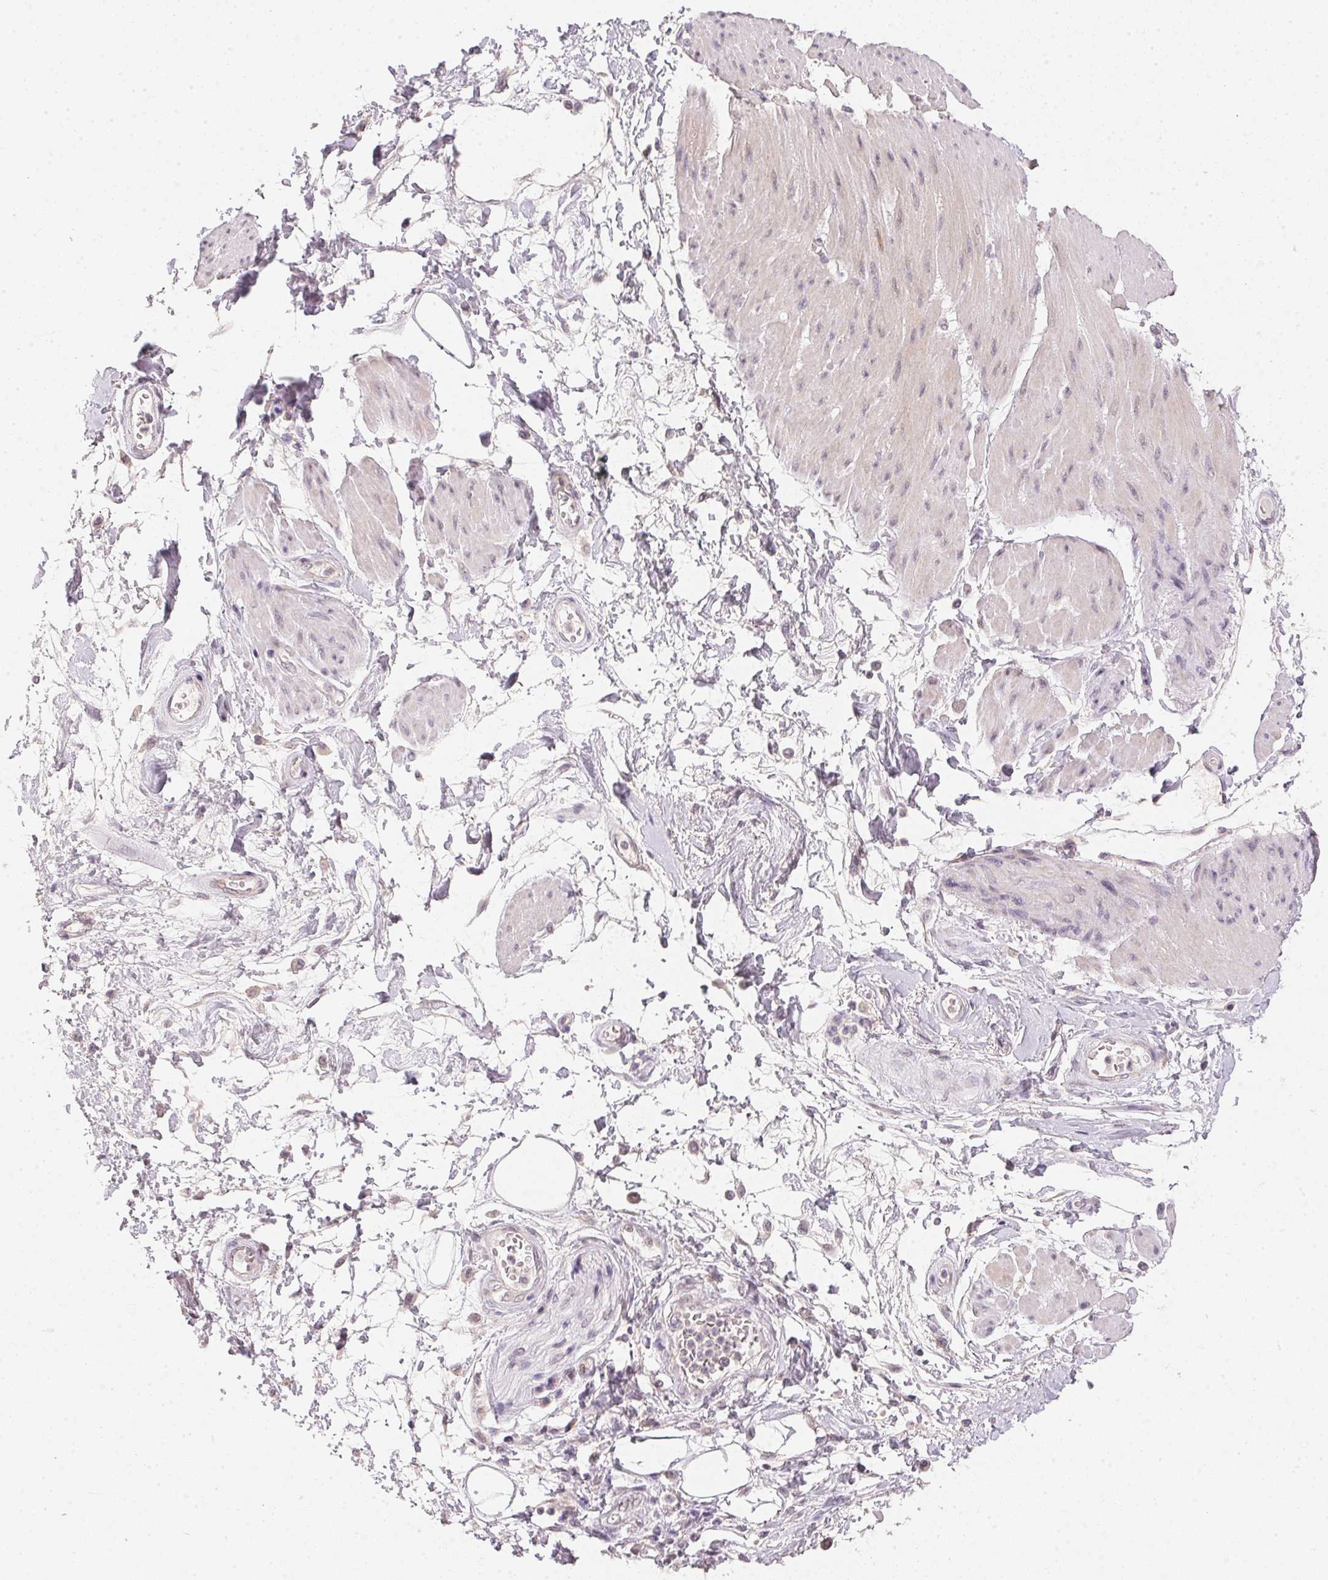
{"staining": {"intensity": "negative", "quantity": "none", "location": "none"}, "tissue": "adipose tissue", "cell_type": "Adipocytes", "image_type": "normal", "snomed": [{"axis": "morphology", "description": "Normal tissue, NOS"}, {"axis": "topography", "description": "Urinary bladder"}, {"axis": "topography", "description": "Peripheral nerve tissue"}], "caption": "DAB immunohistochemical staining of unremarkable human adipose tissue demonstrates no significant expression in adipocytes. (DAB immunohistochemistry visualized using brightfield microscopy, high magnification).", "gene": "POLR3G", "patient": {"sex": "female", "age": 60}}